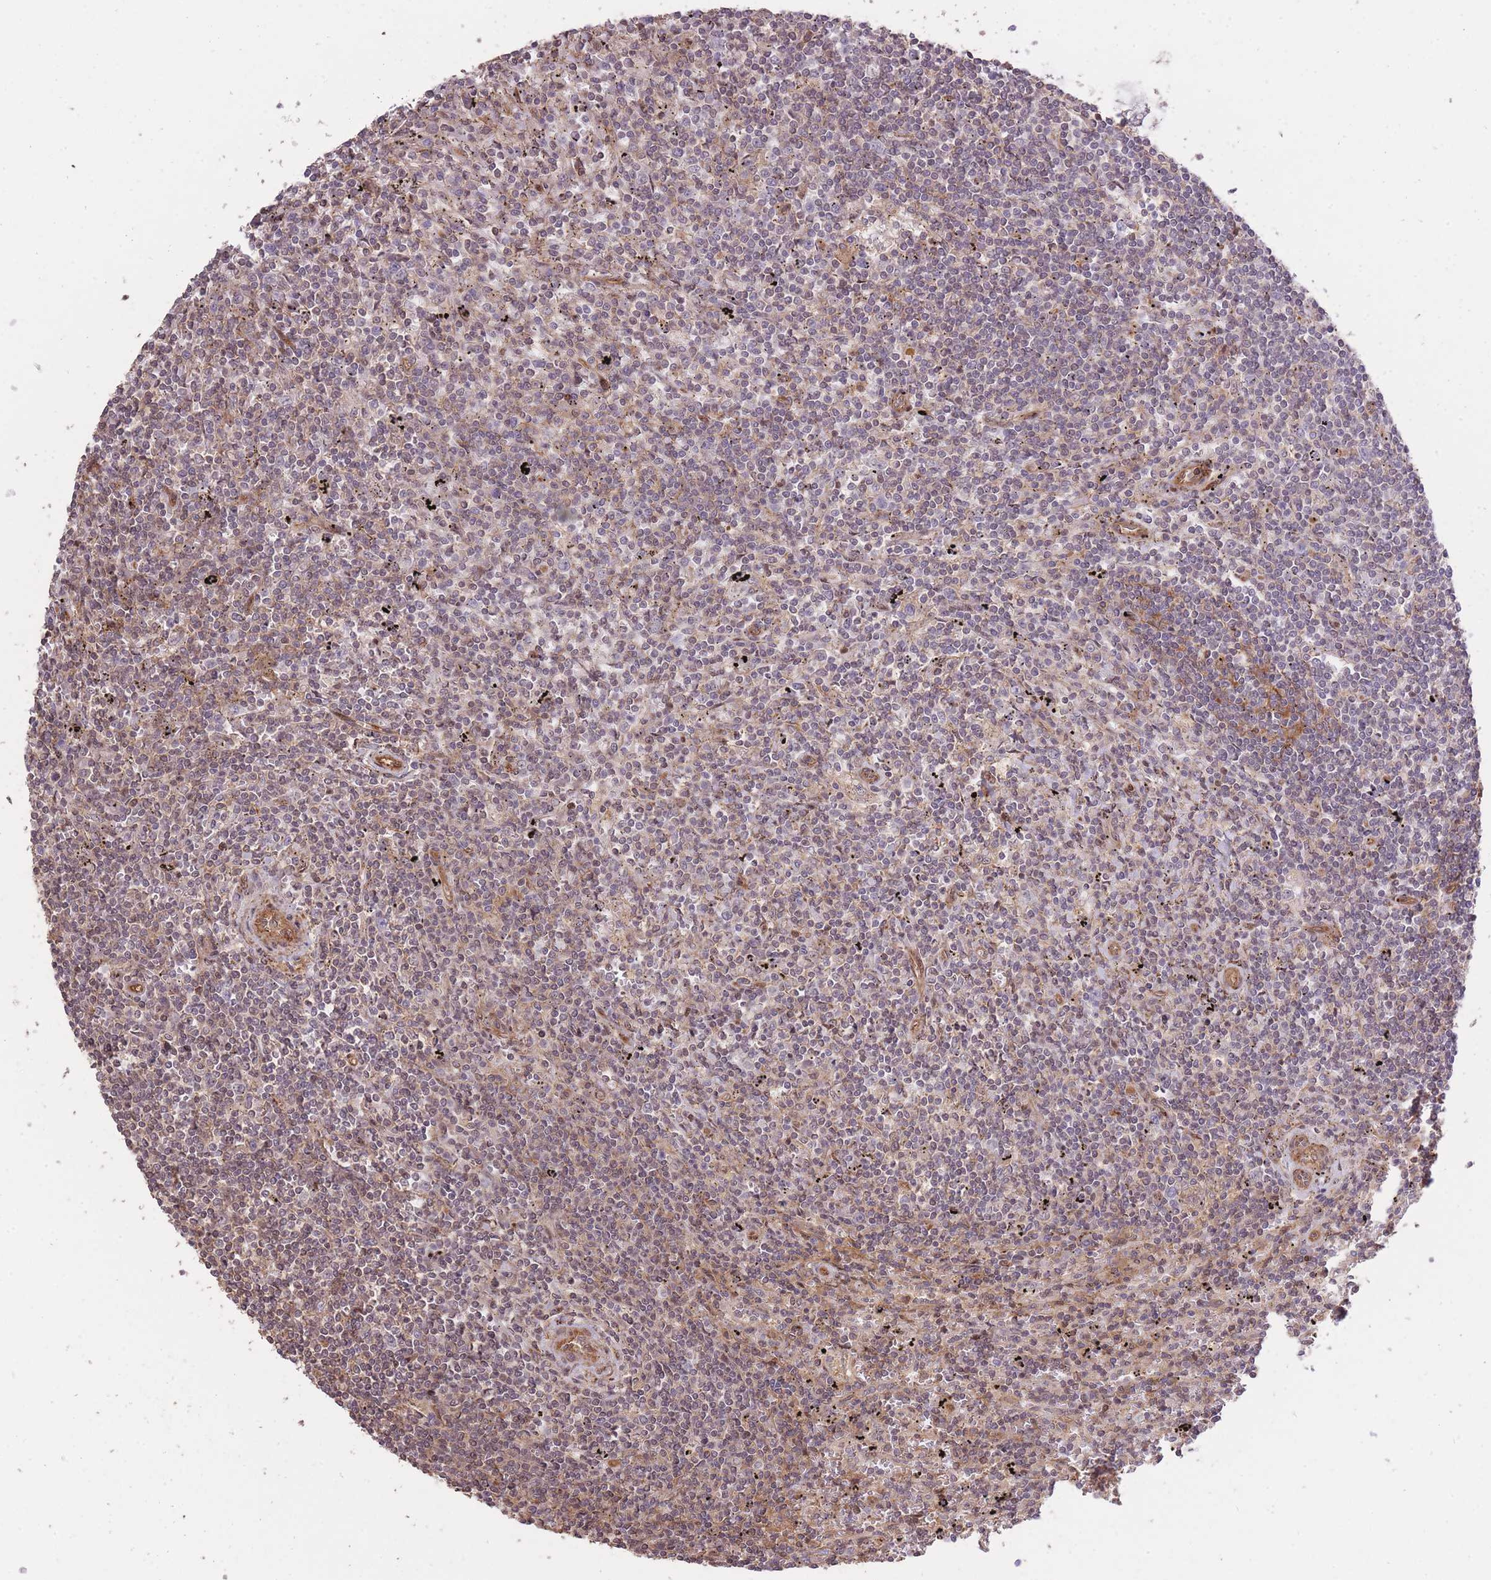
{"staining": {"intensity": "weak", "quantity": "<25%", "location": "cytoplasmic/membranous"}, "tissue": "lymphoma", "cell_type": "Tumor cells", "image_type": "cancer", "snomed": [{"axis": "morphology", "description": "Malignant lymphoma, non-Hodgkin's type, Low grade"}, {"axis": "topography", "description": "Spleen"}], "caption": "A histopathology image of lymphoma stained for a protein displays no brown staining in tumor cells.", "gene": "PLD1", "patient": {"sex": "male", "age": 76}}